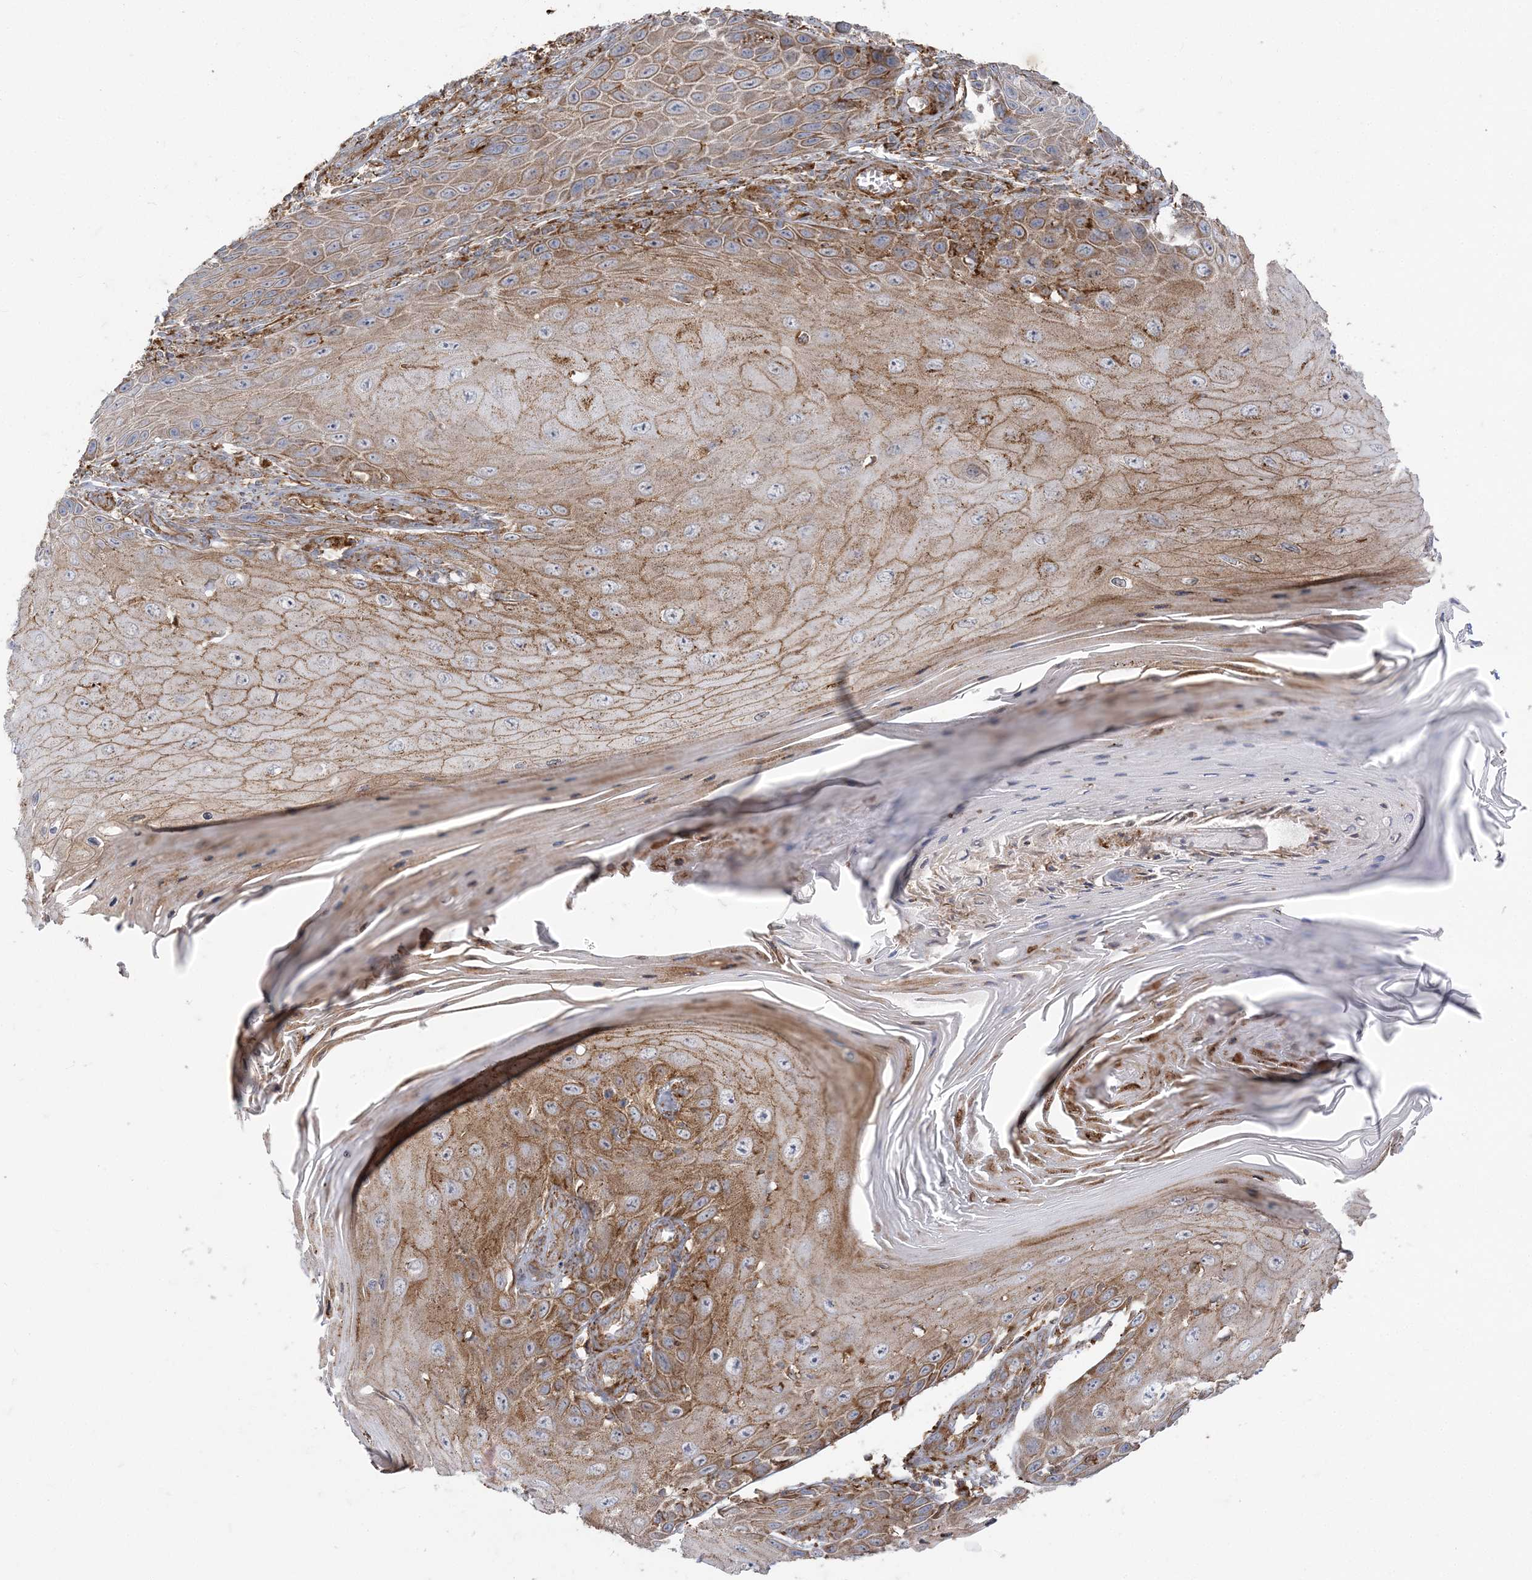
{"staining": {"intensity": "moderate", "quantity": ">75%", "location": "cytoplasmic/membranous"}, "tissue": "skin cancer", "cell_type": "Tumor cells", "image_type": "cancer", "snomed": [{"axis": "morphology", "description": "Squamous cell carcinoma, NOS"}, {"axis": "topography", "description": "Skin"}], "caption": "Skin squamous cell carcinoma stained for a protein (brown) shows moderate cytoplasmic/membranous positive staining in approximately >75% of tumor cells.", "gene": "DERL3", "patient": {"sex": "female", "age": 73}}